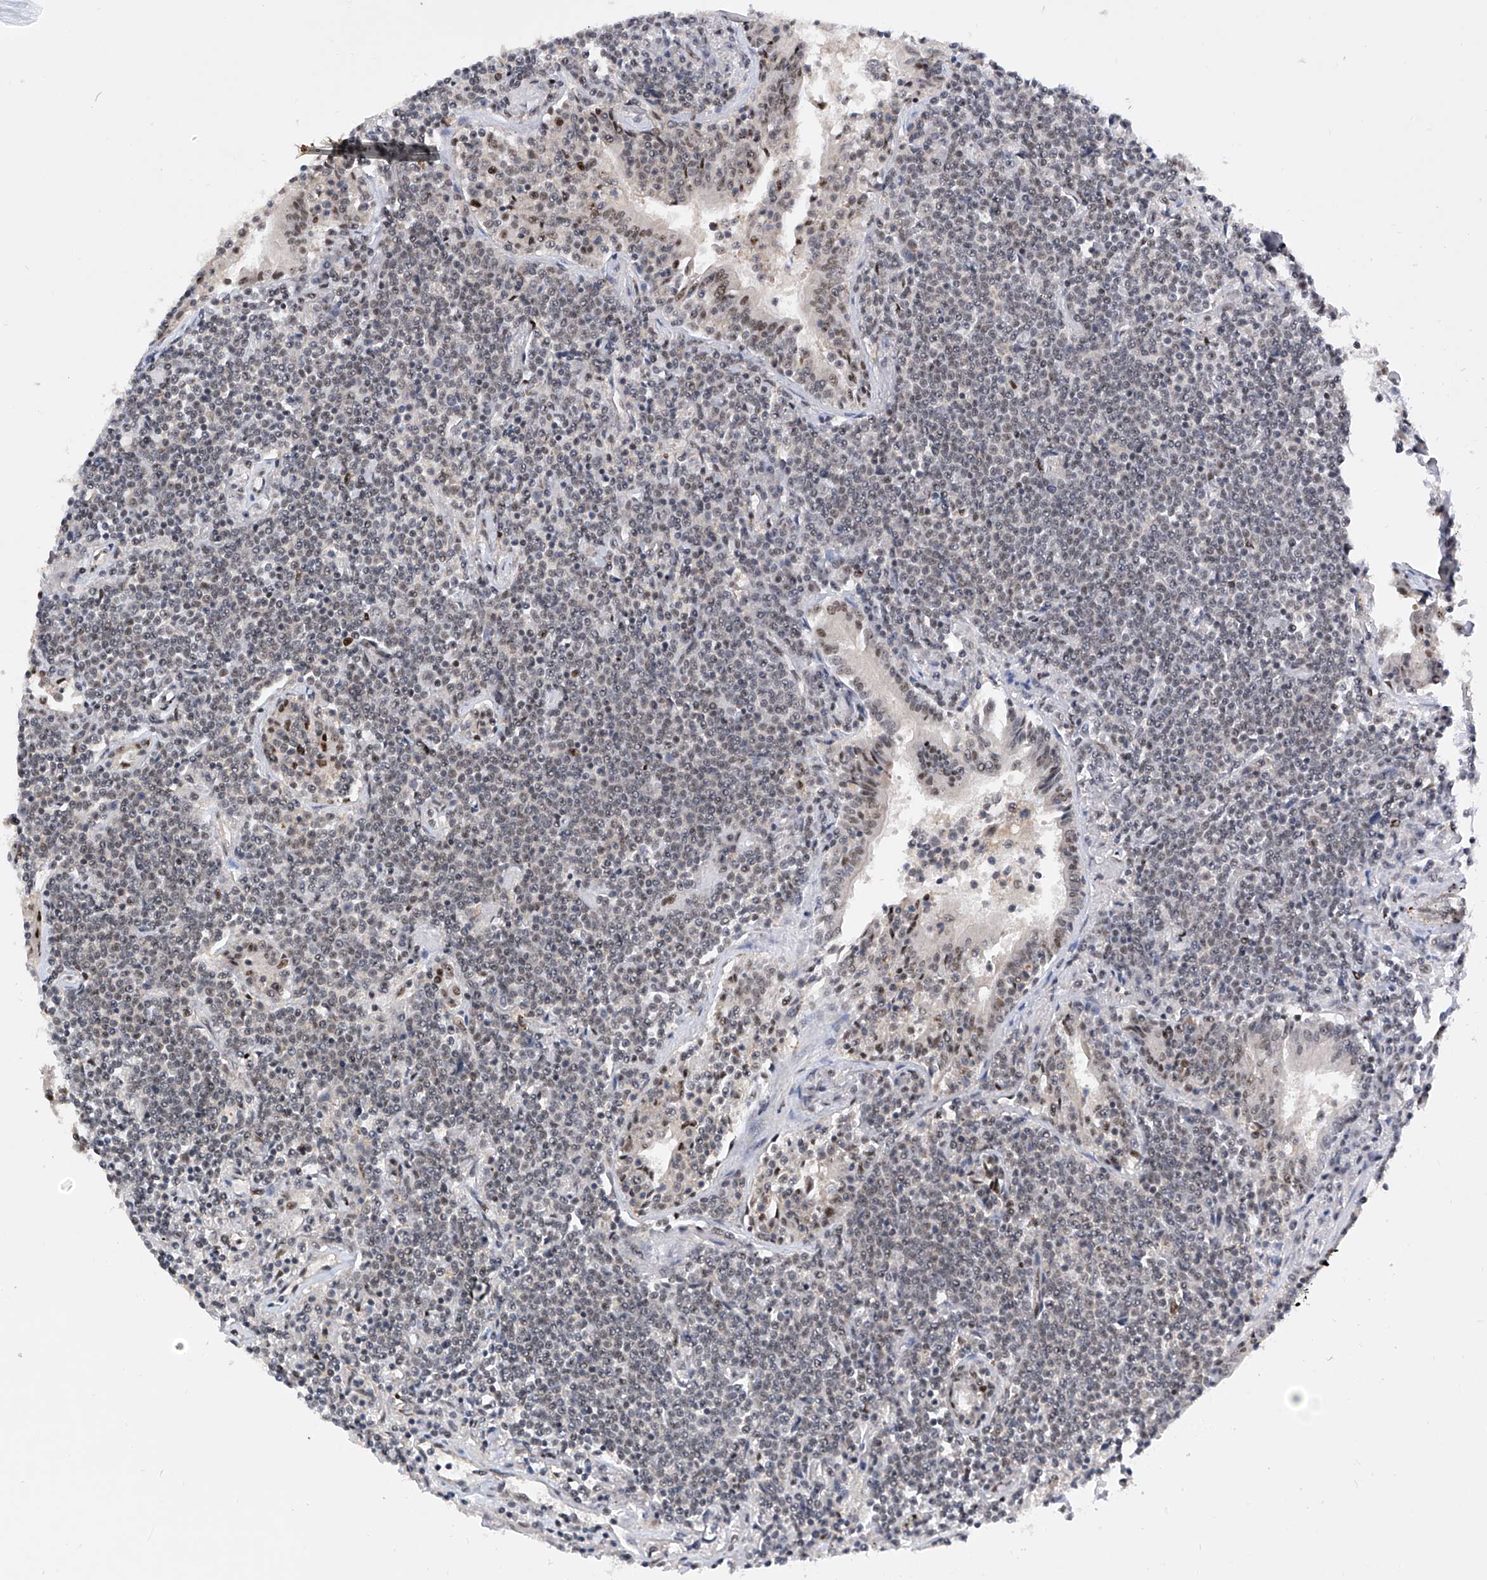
{"staining": {"intensity": "weak", "quantity": "<25%", "location": "nuclear"}, "tissue": "lymphoma", "cell_type": "Tumor cells", "image_type": "cancer", "snomed": [{"axis": "morphology", "description": "Malignant lymphoma, non-Hodgkin's type, Low grade"}, {"axis": "topography", "description": "Lung"}], "caption": "High power microscopy histopathology image of an immunohistochemistry image of low-grade malignant lymphoma, non-Hodgkin's type, revealing no significant expression in tumor cells. Nuclei are stained in blue.", "gene": "RAD54L", "patient": {"sex": "female", "age": 71}}